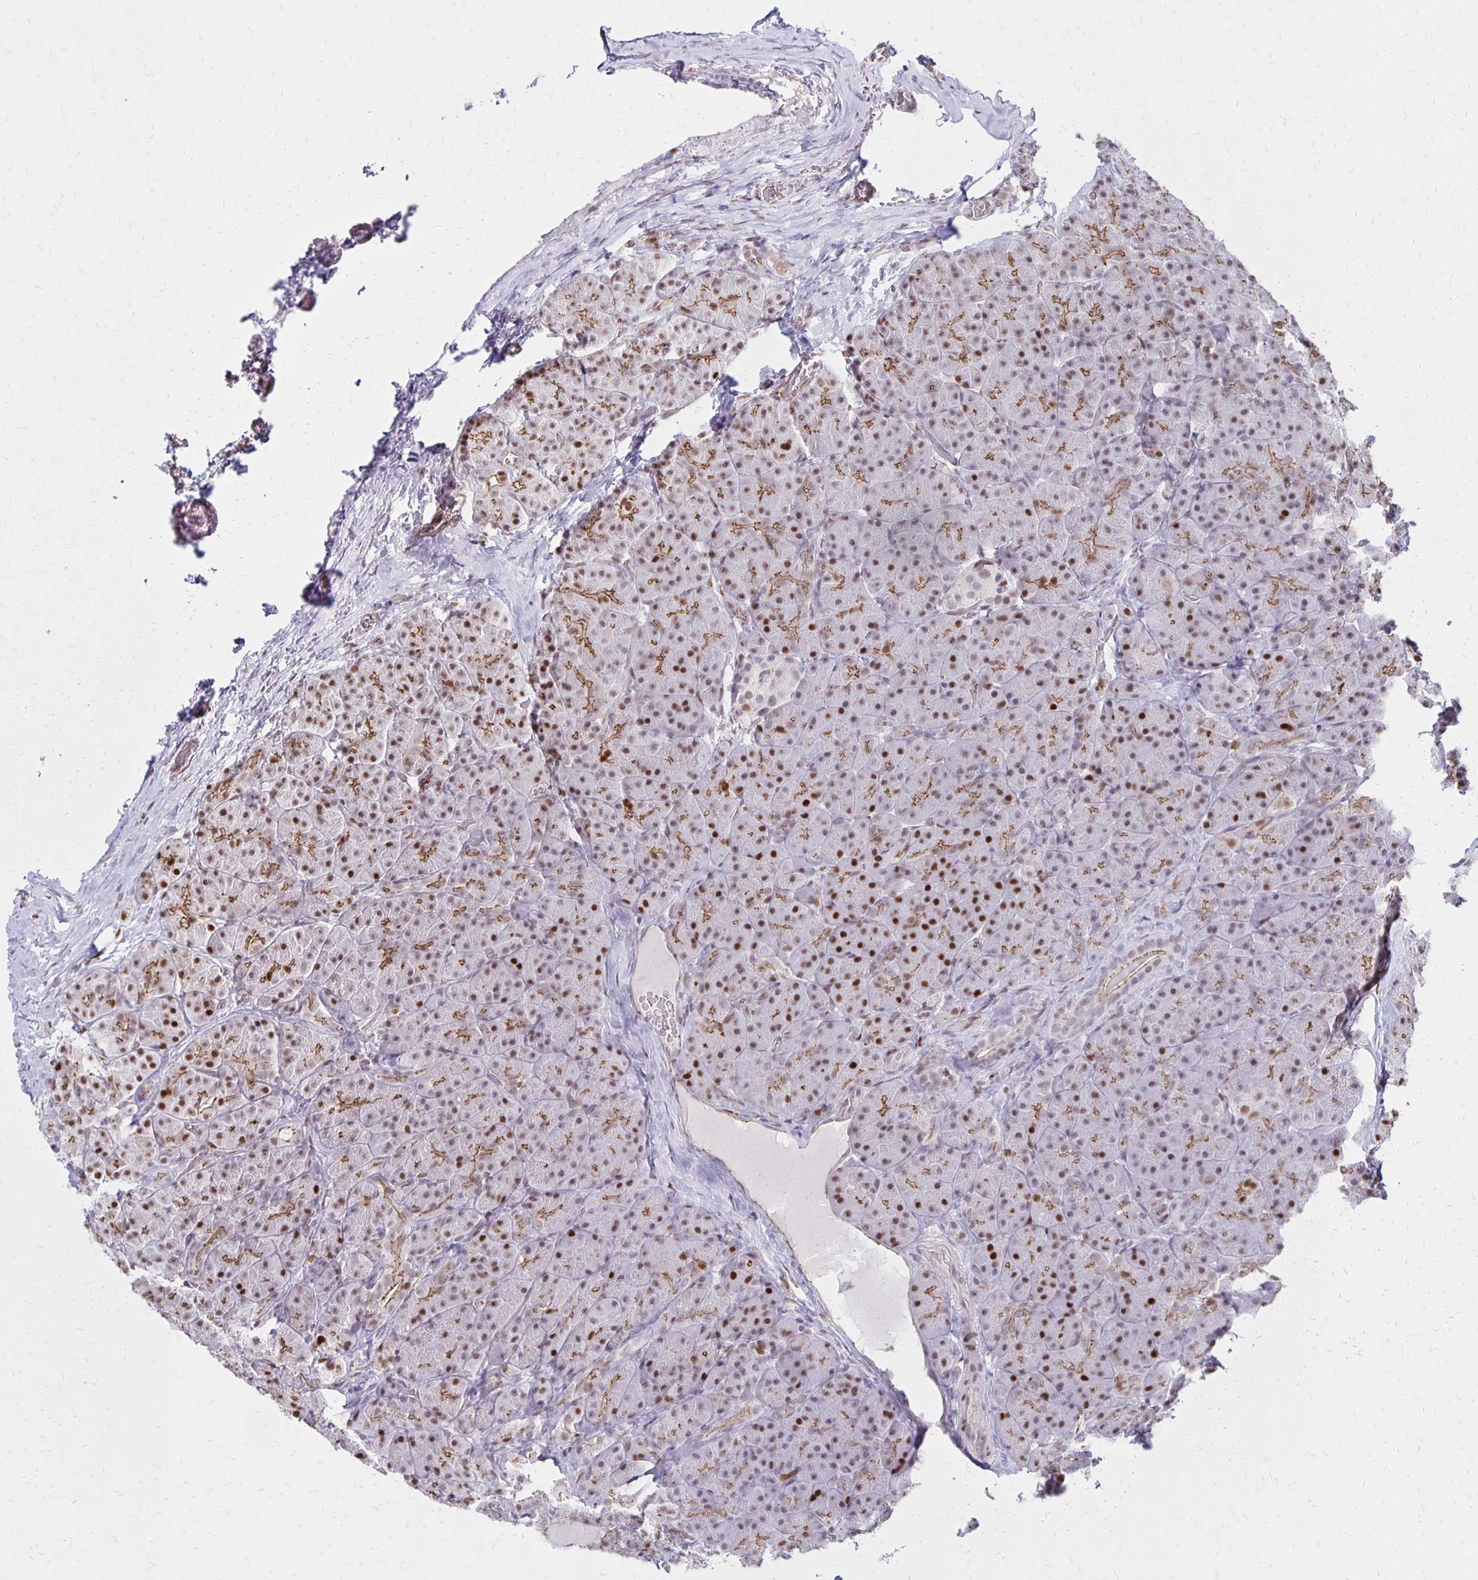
{"staining": {"intensity": "moderate", "quantity": ">75%", "location": "cytoplasmic/membranous,nuclear"}, "tissue": "pancreas", "cell_type": "Exocrine glandular cells", "image_type": "normal", "snomed": [{"axis": "morphology", "description": "Normal tissue, NOS"}, {"axis": "topography", "description": "Pancreas"}], "caption": "Protein staining by immunohistochemistry (IHC) reveals moderate cytoplasmic/membranous,nuclear staining in approximately >75% of exocrine glandular cells in unremarkable pancreas.", "gene": "DDB2", "patient": {"sex": "male", "age": 57}}